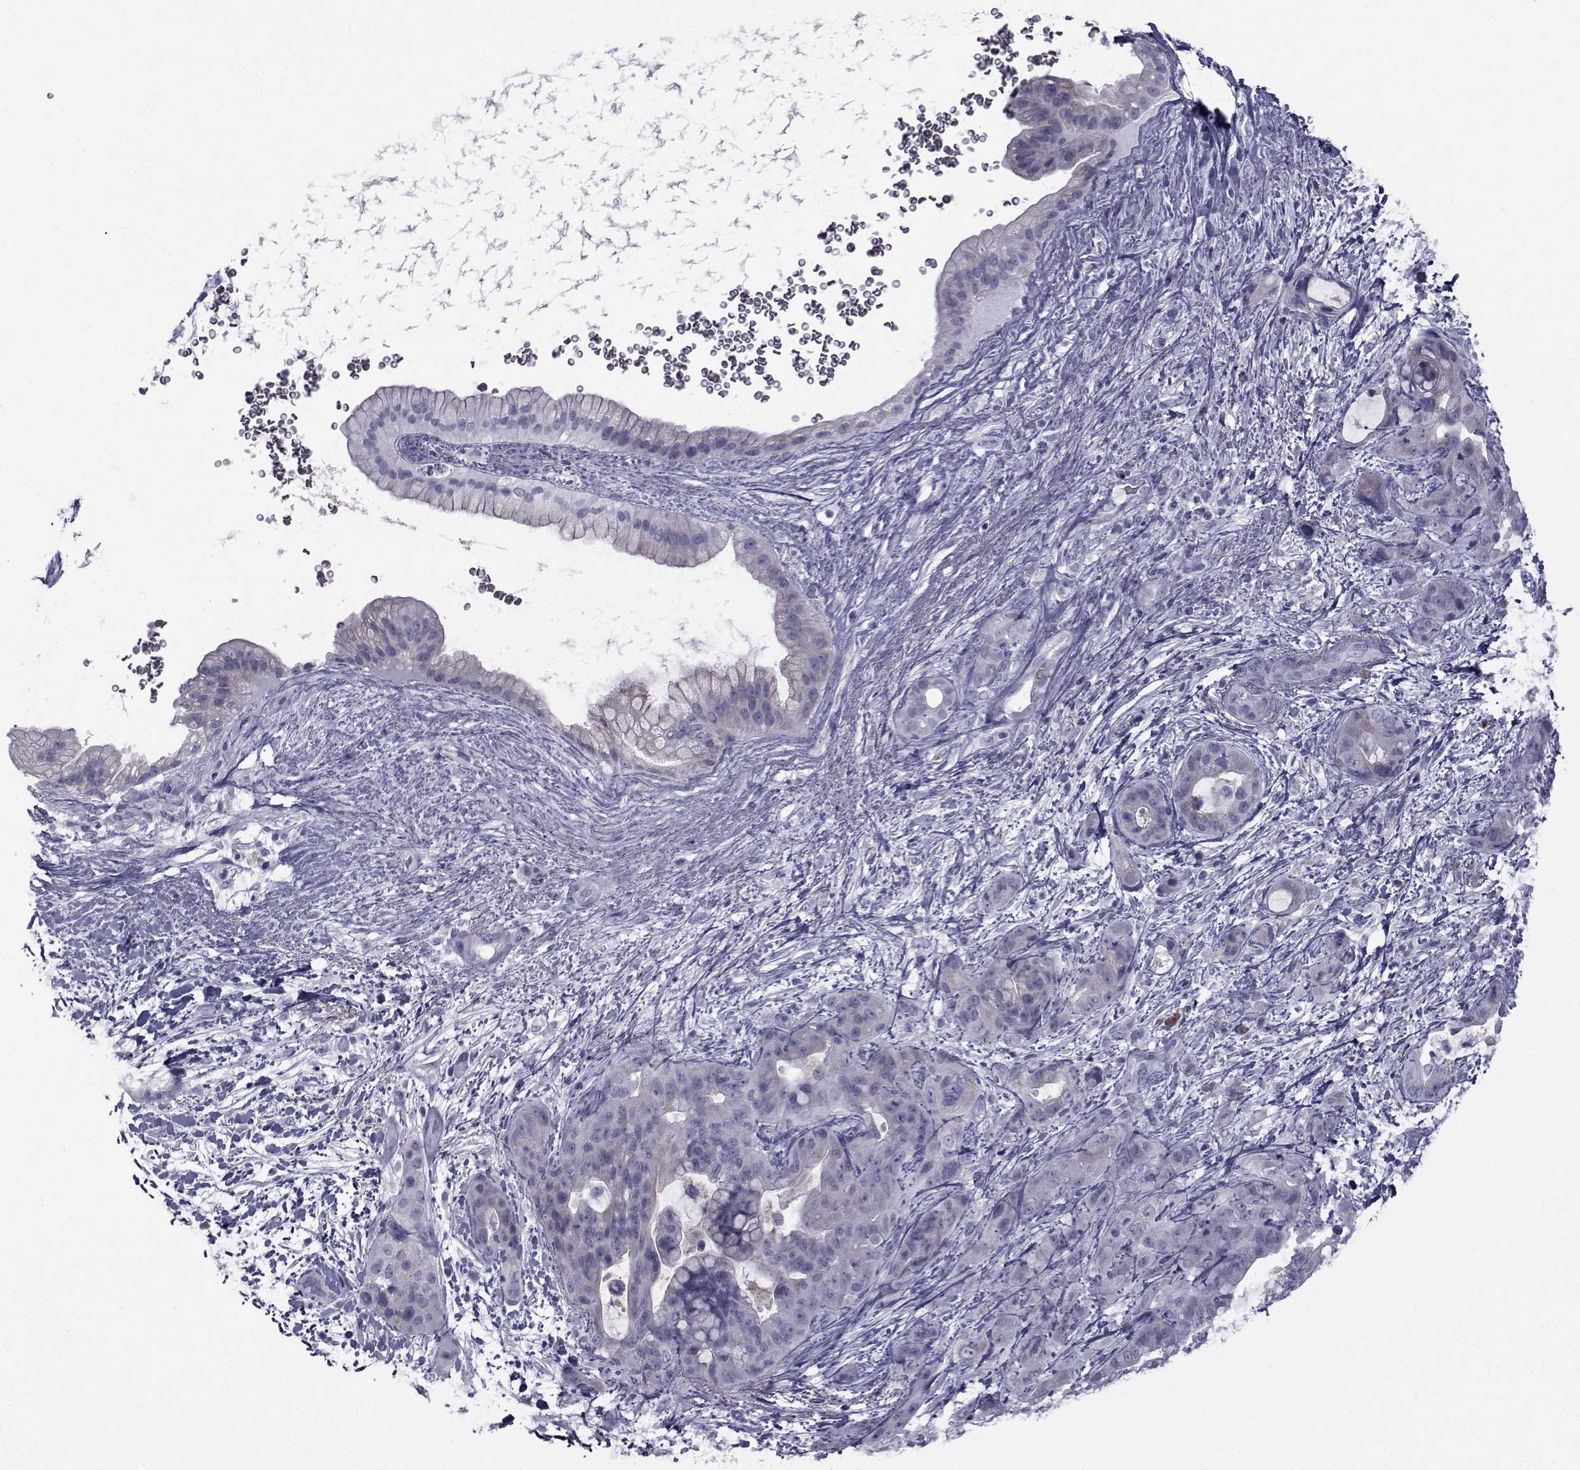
{"staining": {"intensity": "negative", "quantity": "none", "location": "none"}, "tissue": "pancreatic cancer", "cell_type": "Tumor cells", "image_type": "cancer", "snomed": [{"axis": "morphology", "description": "Adenocarcinoma, NOS"}, {"axis": "topography", "description": "Pancreas"}], "caption": "Pancreatic cancer stained for a protein using immunohistochemistry reveals no positivity tumor cells.", "gene": "FDXR", "patient": {"sex": "male", "age": 71}}